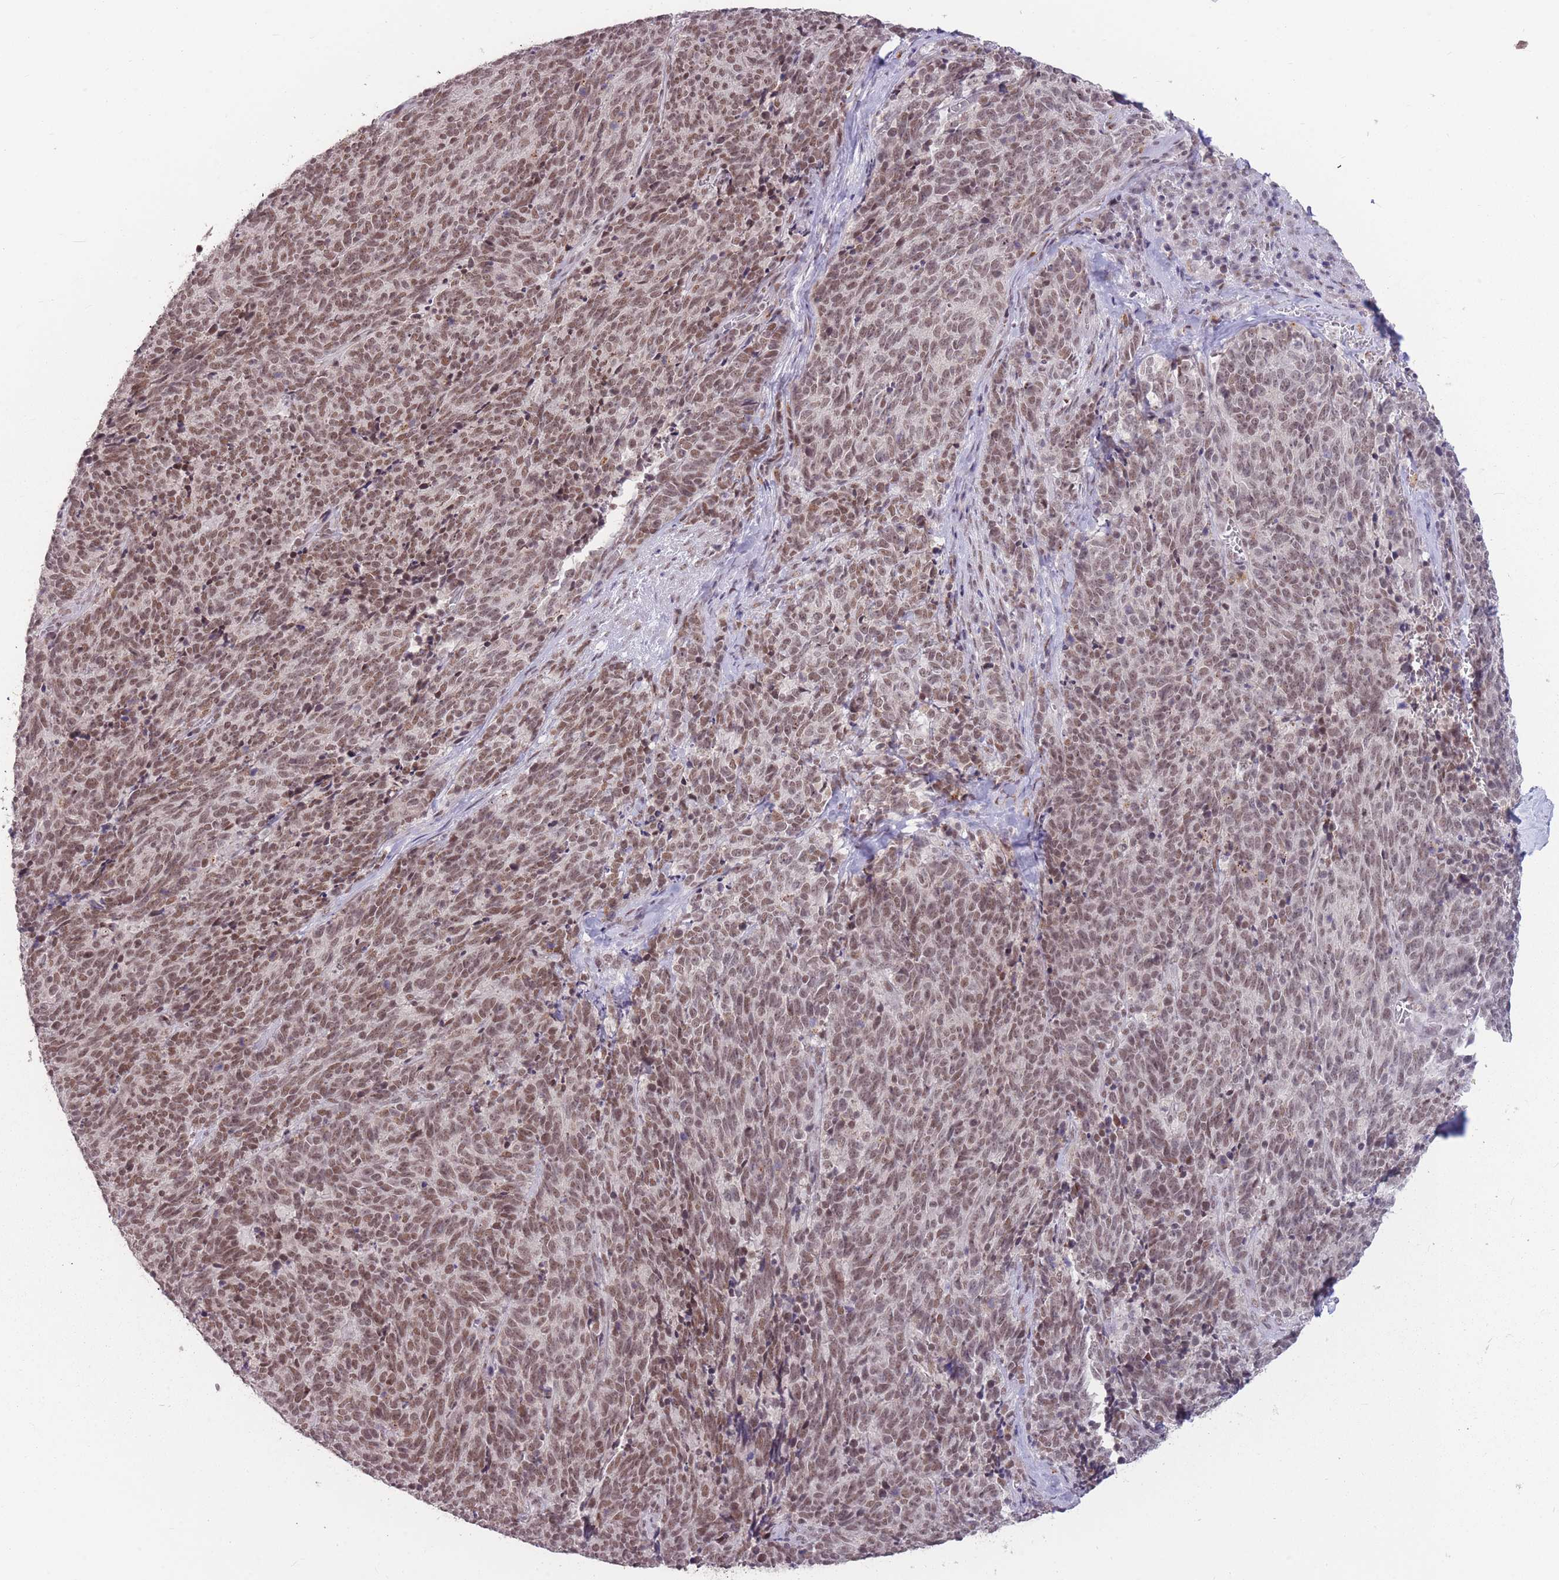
{"staining": {"intensity": "moderate", "quantity": ">75%", "location": "nuclear"}, "tissue": "cervical cancer", "cell_type": "Tumor cells", "image_type": "cancer", "snomed": [{"axis": "morphology", "description": "Squamous cell carcinoma, NOS"}, {"axis": "topography", "description": "Cervix"}], "caption": "Cervical cancer (squamous cell carcinoma) was stained to show a protein in brown. There is medium levels of moderate nuclear expression in approximately >75% of tumor cells. (Brightfield microscopy of DAB IHC at high magnification).", "gene": "HNRNPUL1", "patient": {"sex": "female", "age": 29}}